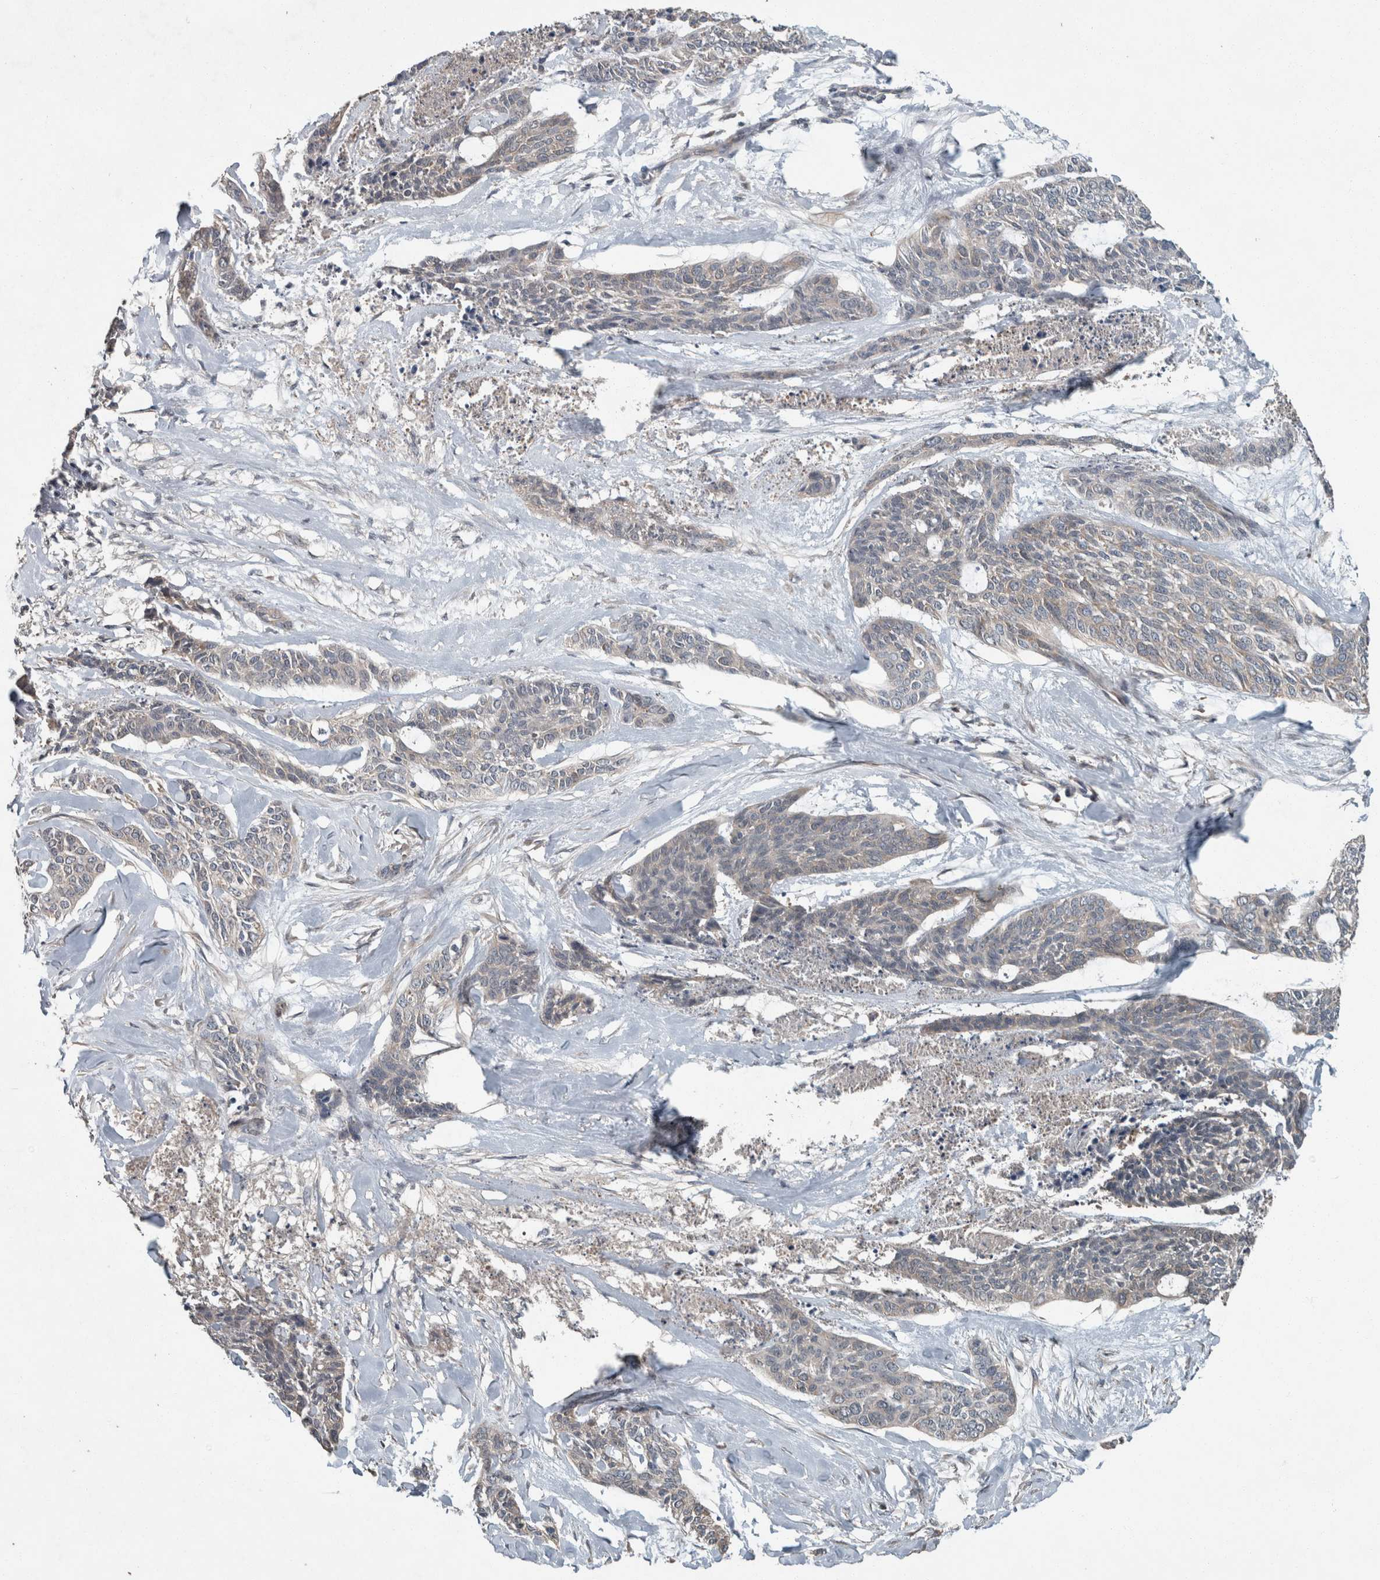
{"staining": {"intensity": "negative", "quantity": "none", "location": "none"}, "tissue": "skin cancer", "cell_type": "Tumor cells", "image_type": "cancer", "snomed": [{"axis": "morphology", "description": "Basal cell carcinoma"}, {"axis": "topography", "description": "Skin"}], "caption": "Immunohistochemical staining of human skin basal cell carcinoma reveals no significant expression in tumor cells.", "gene": "KNTC1", "patient": {"sex": "female", "age": 64}}